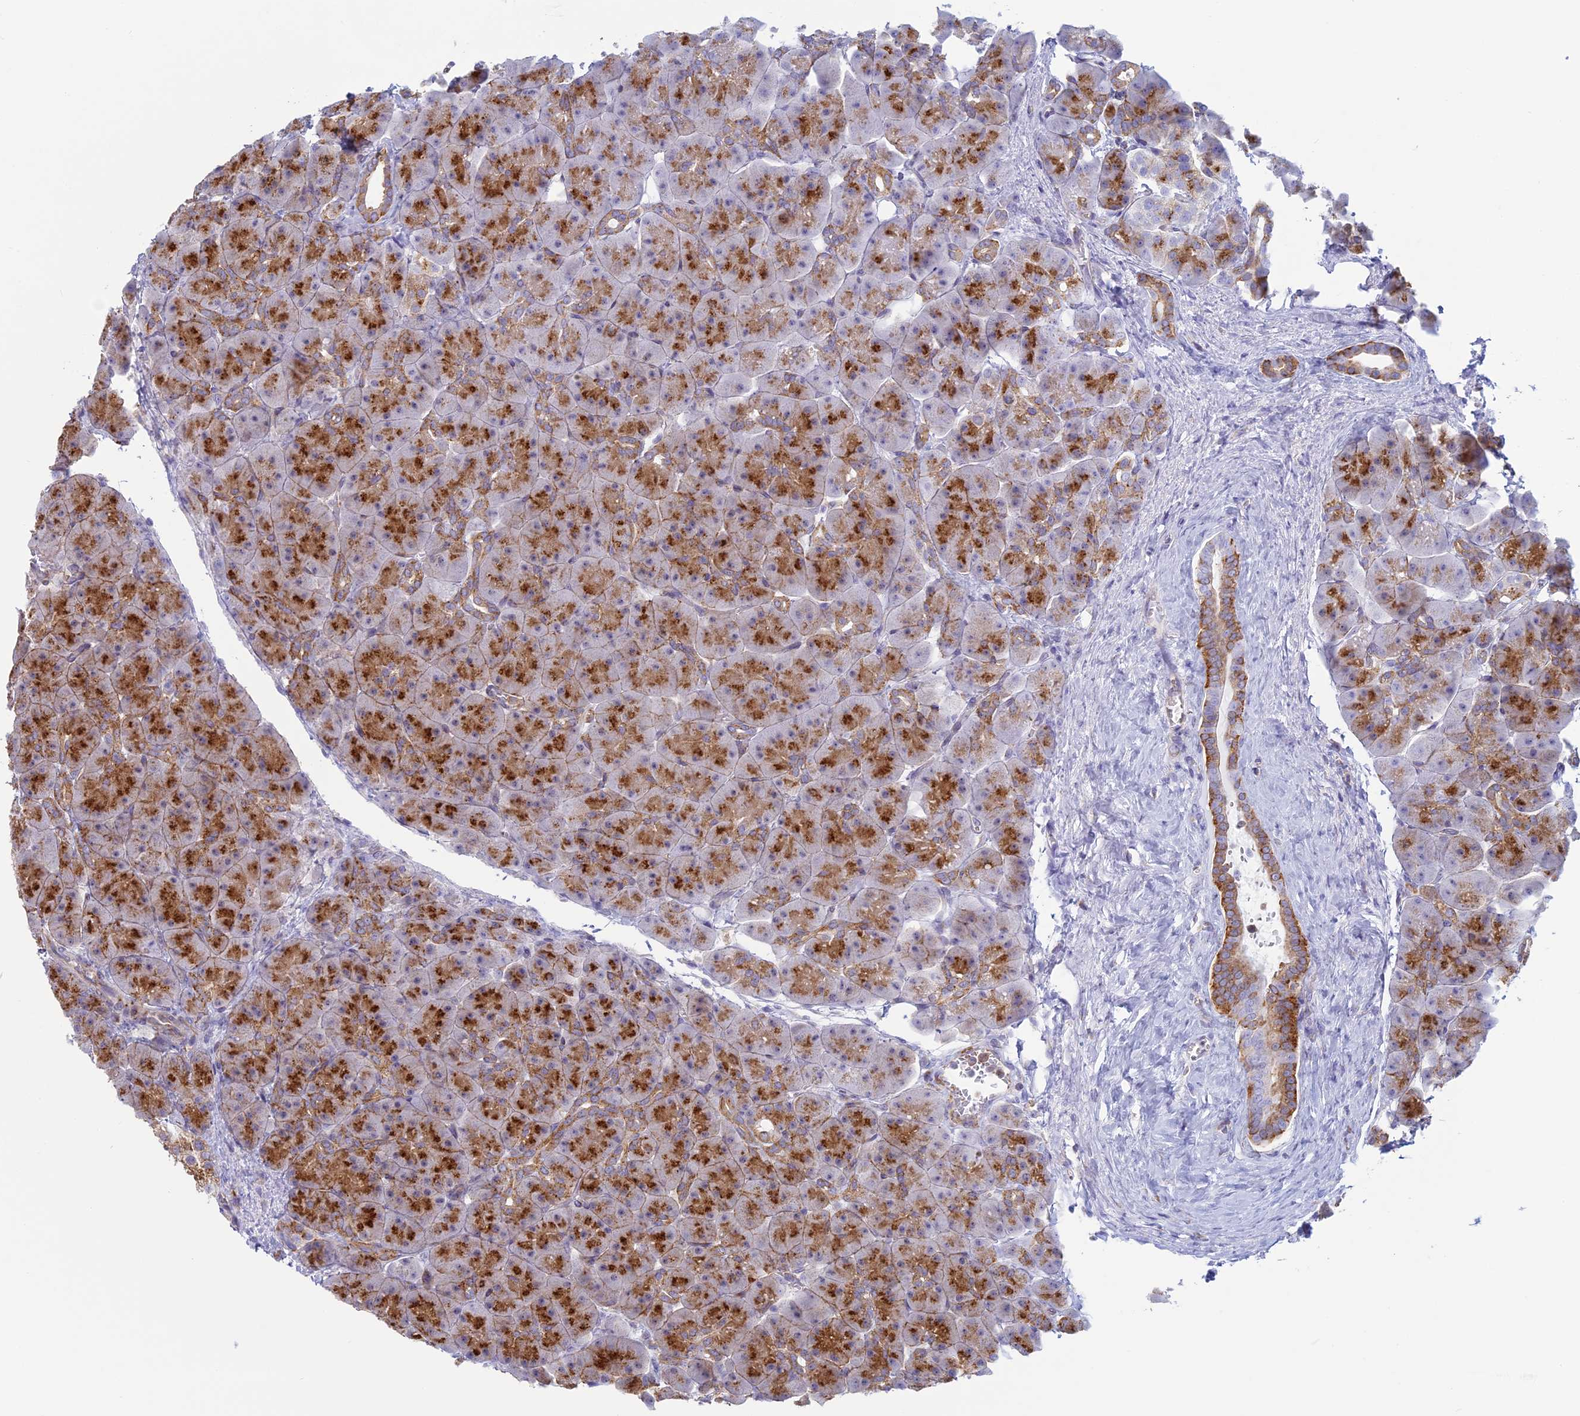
{"staining": {"intensity": "strong", "quantity": ">75%", "location": "cytoplasmic/membranous"}, "tissue": "pancreas", "cell_type": "Exocrine glandular cells", "image_type": "normal", "snomed": [{"axis": "morphology", "description": "Normal tissue, NOS"}, {"axis": "topography", "description": "Pancreas"}], "caption": "Protein staining of unremarkable pancreas exhibits strong cytoplasmic/membranous positivity in approximately >75% of exocrine glandular cells. Nuclei are stained in blue.", "gene": "CLINT1", "patient": {"sex": "male", "age": 66}}